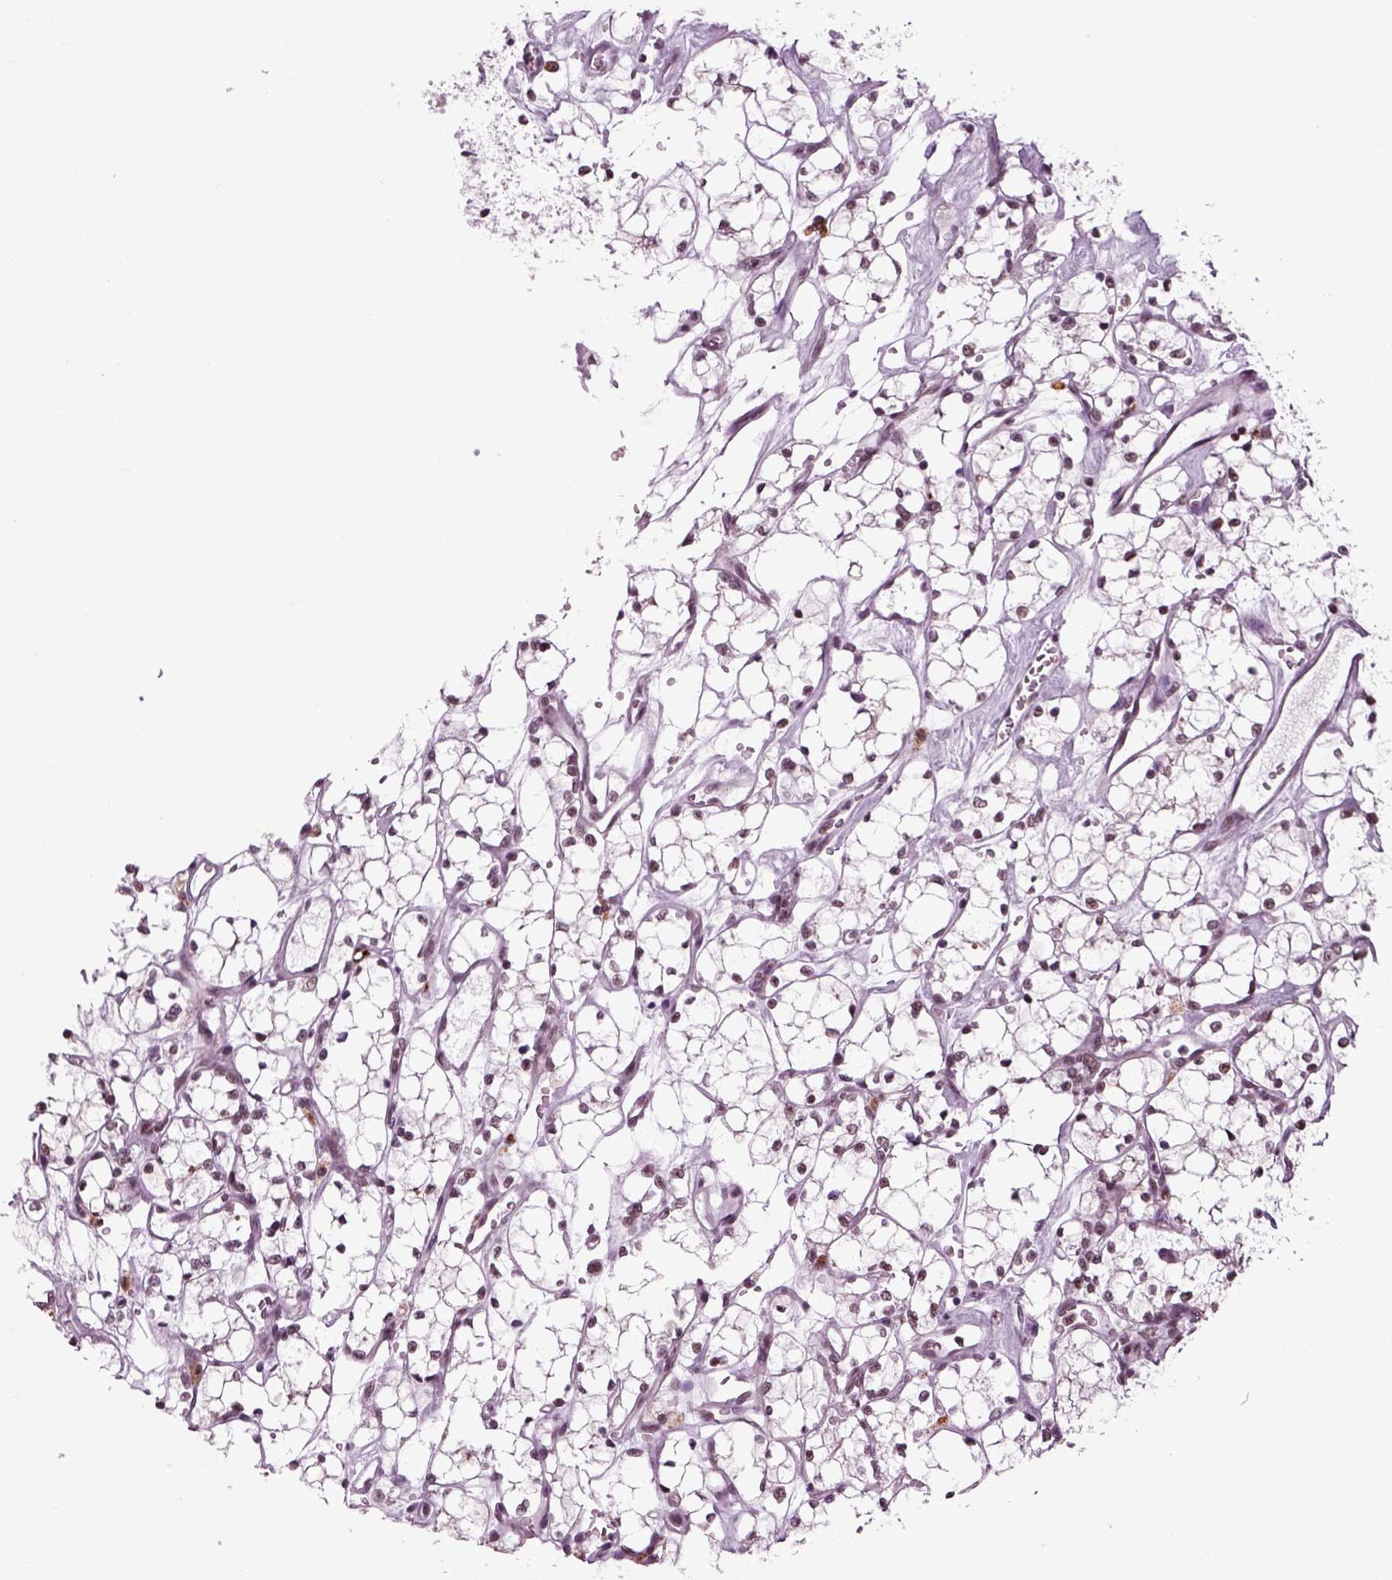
{"staining": {"intensity": "negative", "quantity": "none", "location": "none"}, "tissue": "renal cancer", "cell_type": "Tumor cells", "image_type": "cancer", "snomed": [{"axis": "morphology", "description": "Adenocarcinoma, NOS"}, {"axis": "topography", "description": "Kidney"}], "caption": "Tumor cells are negative for protein expression in human renal cancer (adenocarcinoma).", "gene": "RCOR3", "patient": {"sex": "female", "age": 69}}